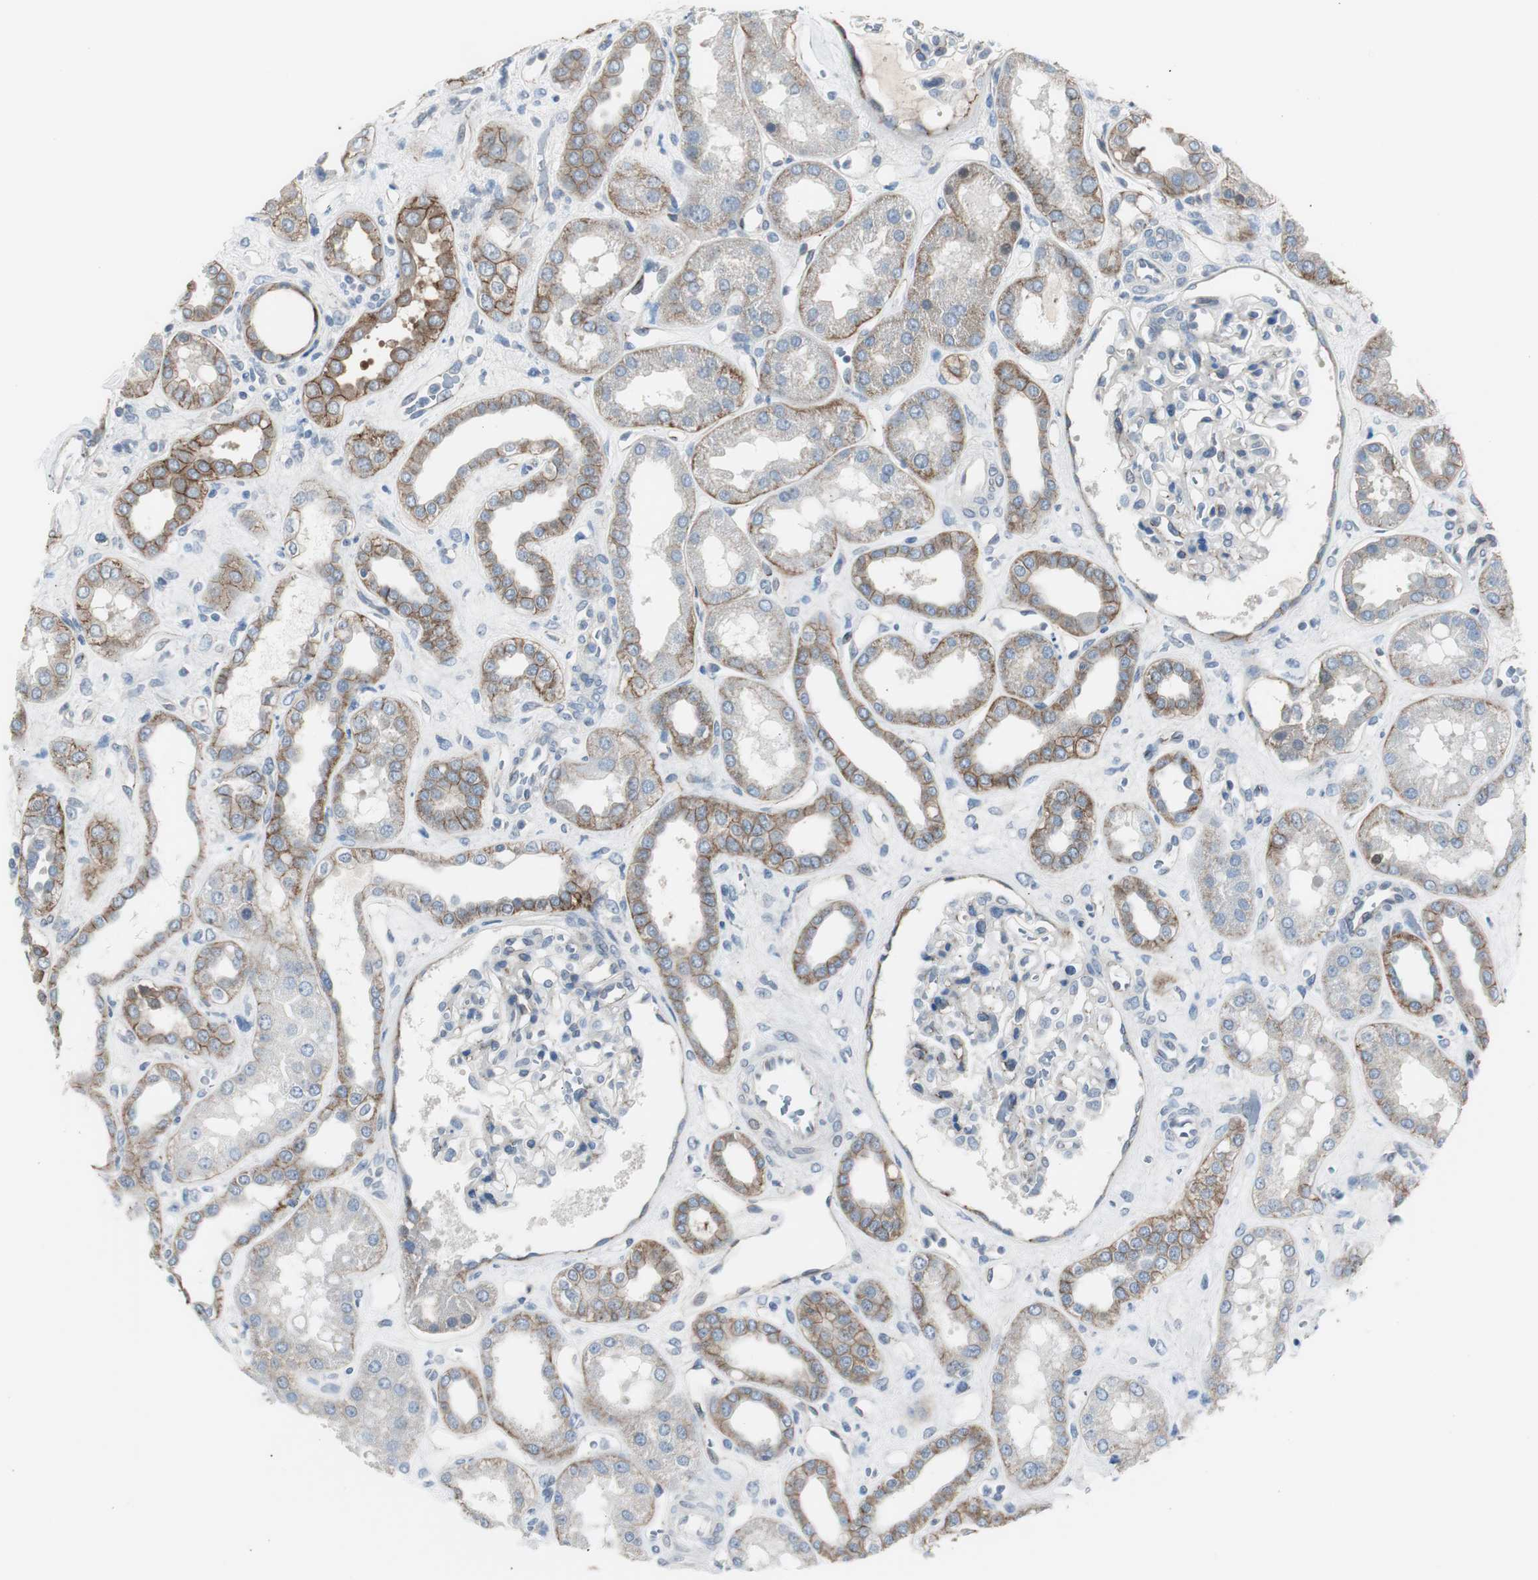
{"staining": {"intensity": "moderate", "quantity": "<25%", "location": "cytoplasmic/membranous"}, "tissue": "kidney", "cell_type": "Cells in glomeruli", "image_type": "normal", "snomed": [{"axis": "morphology", "description": "Normal tissue, NOS"}, {"axis": "topography", "description": "Kidney"}], "caption": "DAB immunohistochemical staining of normal kidney shows moderate cytoplasmic/membranous protein positivity in about <25% of cells in glomeruli. (IHC, brightfield microscopy, high magnification).", "gene": "STXBP4", "patient": {"sex": "male", "age": 59}}